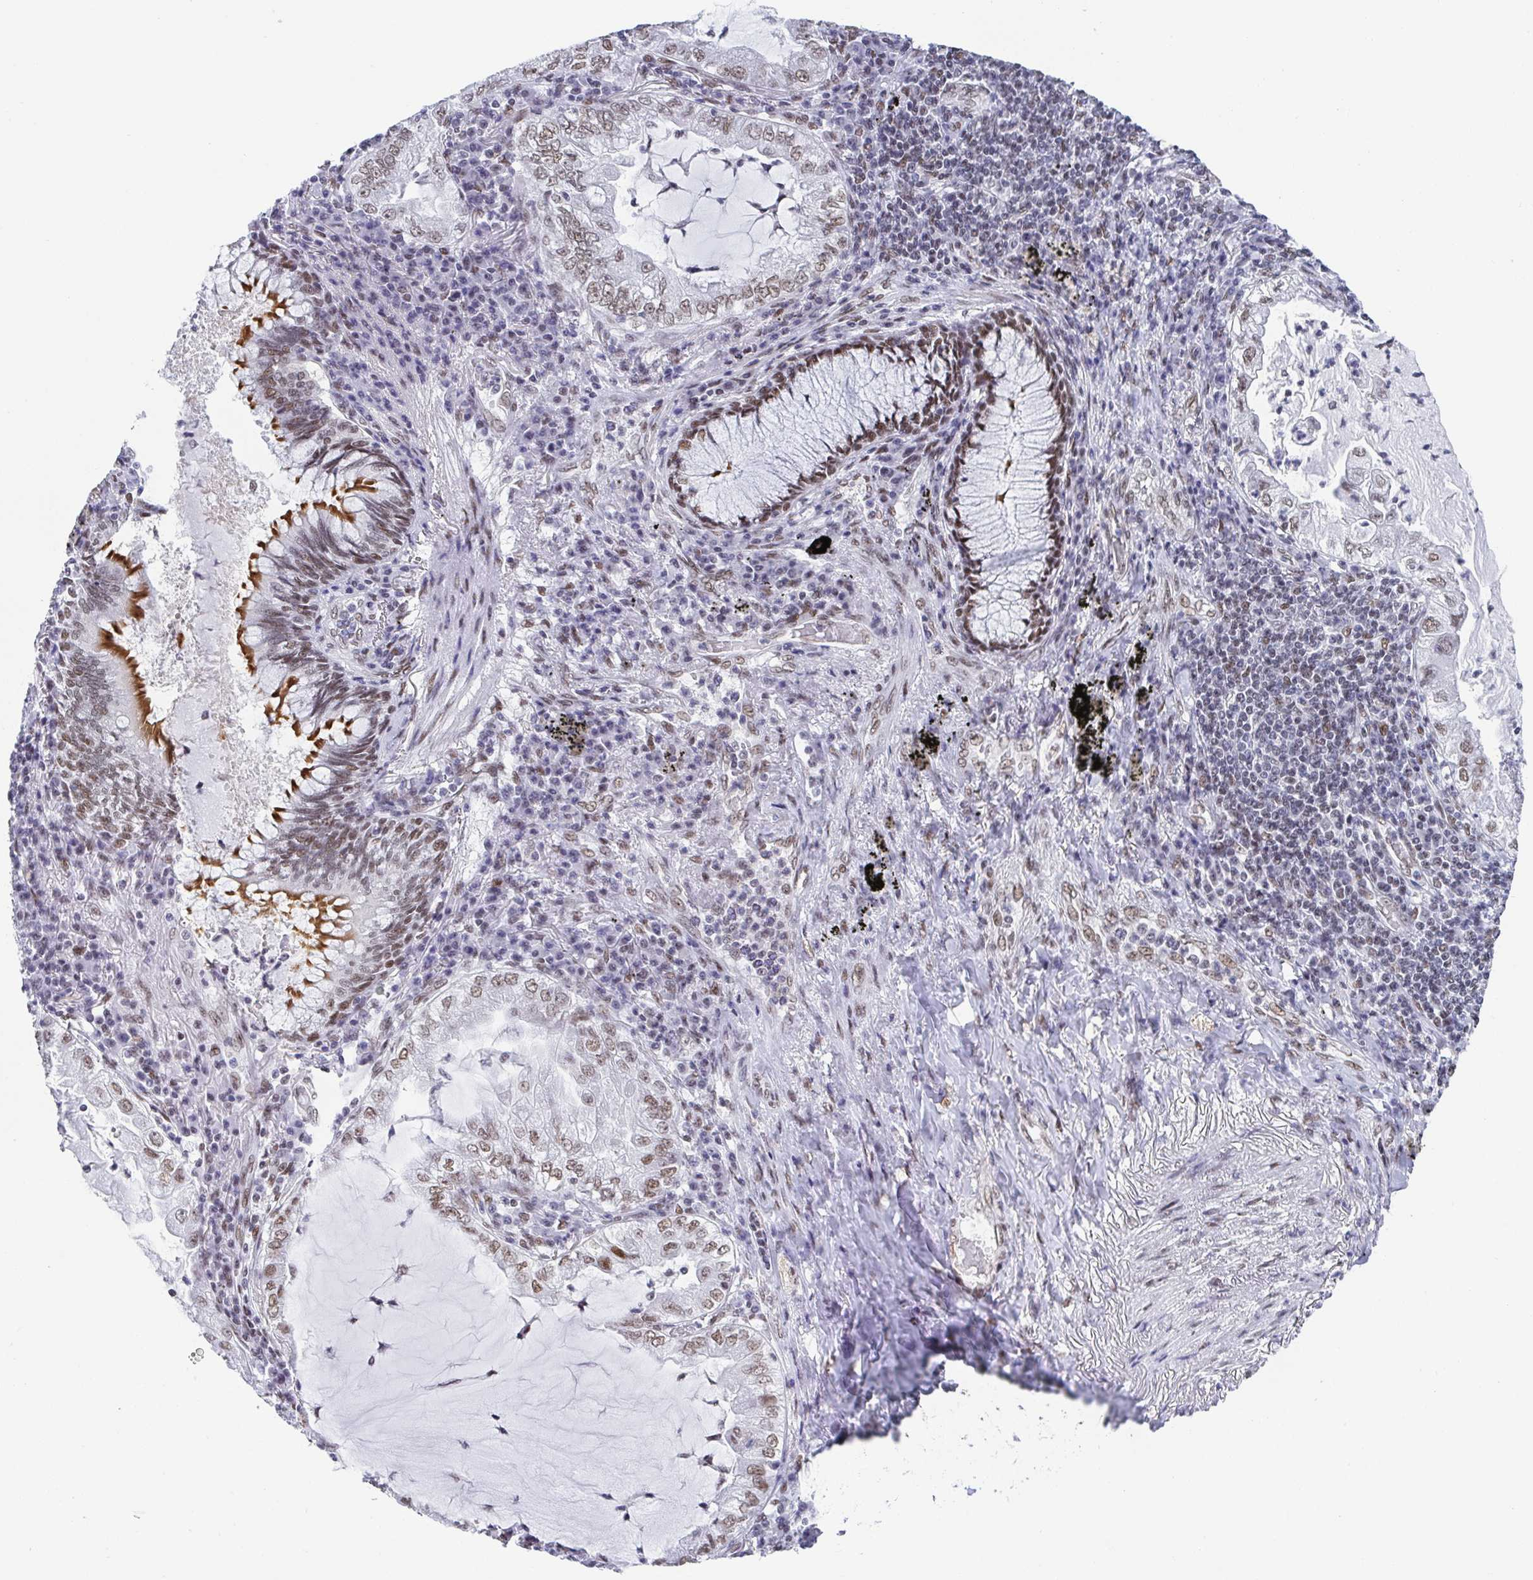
{"staining": {"intensity": "moderate", "quantity": ">75%", "location": "nuclear"}, "tissue": "lung cancer", "cell_type": "Tumor cells", "image_type": "cancer", "snomed": [{"axis": "morphology", "description": "Adenocarcinoma, NOS"}, {"axis": "topography", "description": "Lung"}], "caption": "Lung cancer stained with DAB immunohistochemistry (IHC) shows medium levels of moderate nuclear expression in approximately >75% of tumor cells.", "gene": "SLC7A10", "patient": {"sex": "female", "age": 73}}